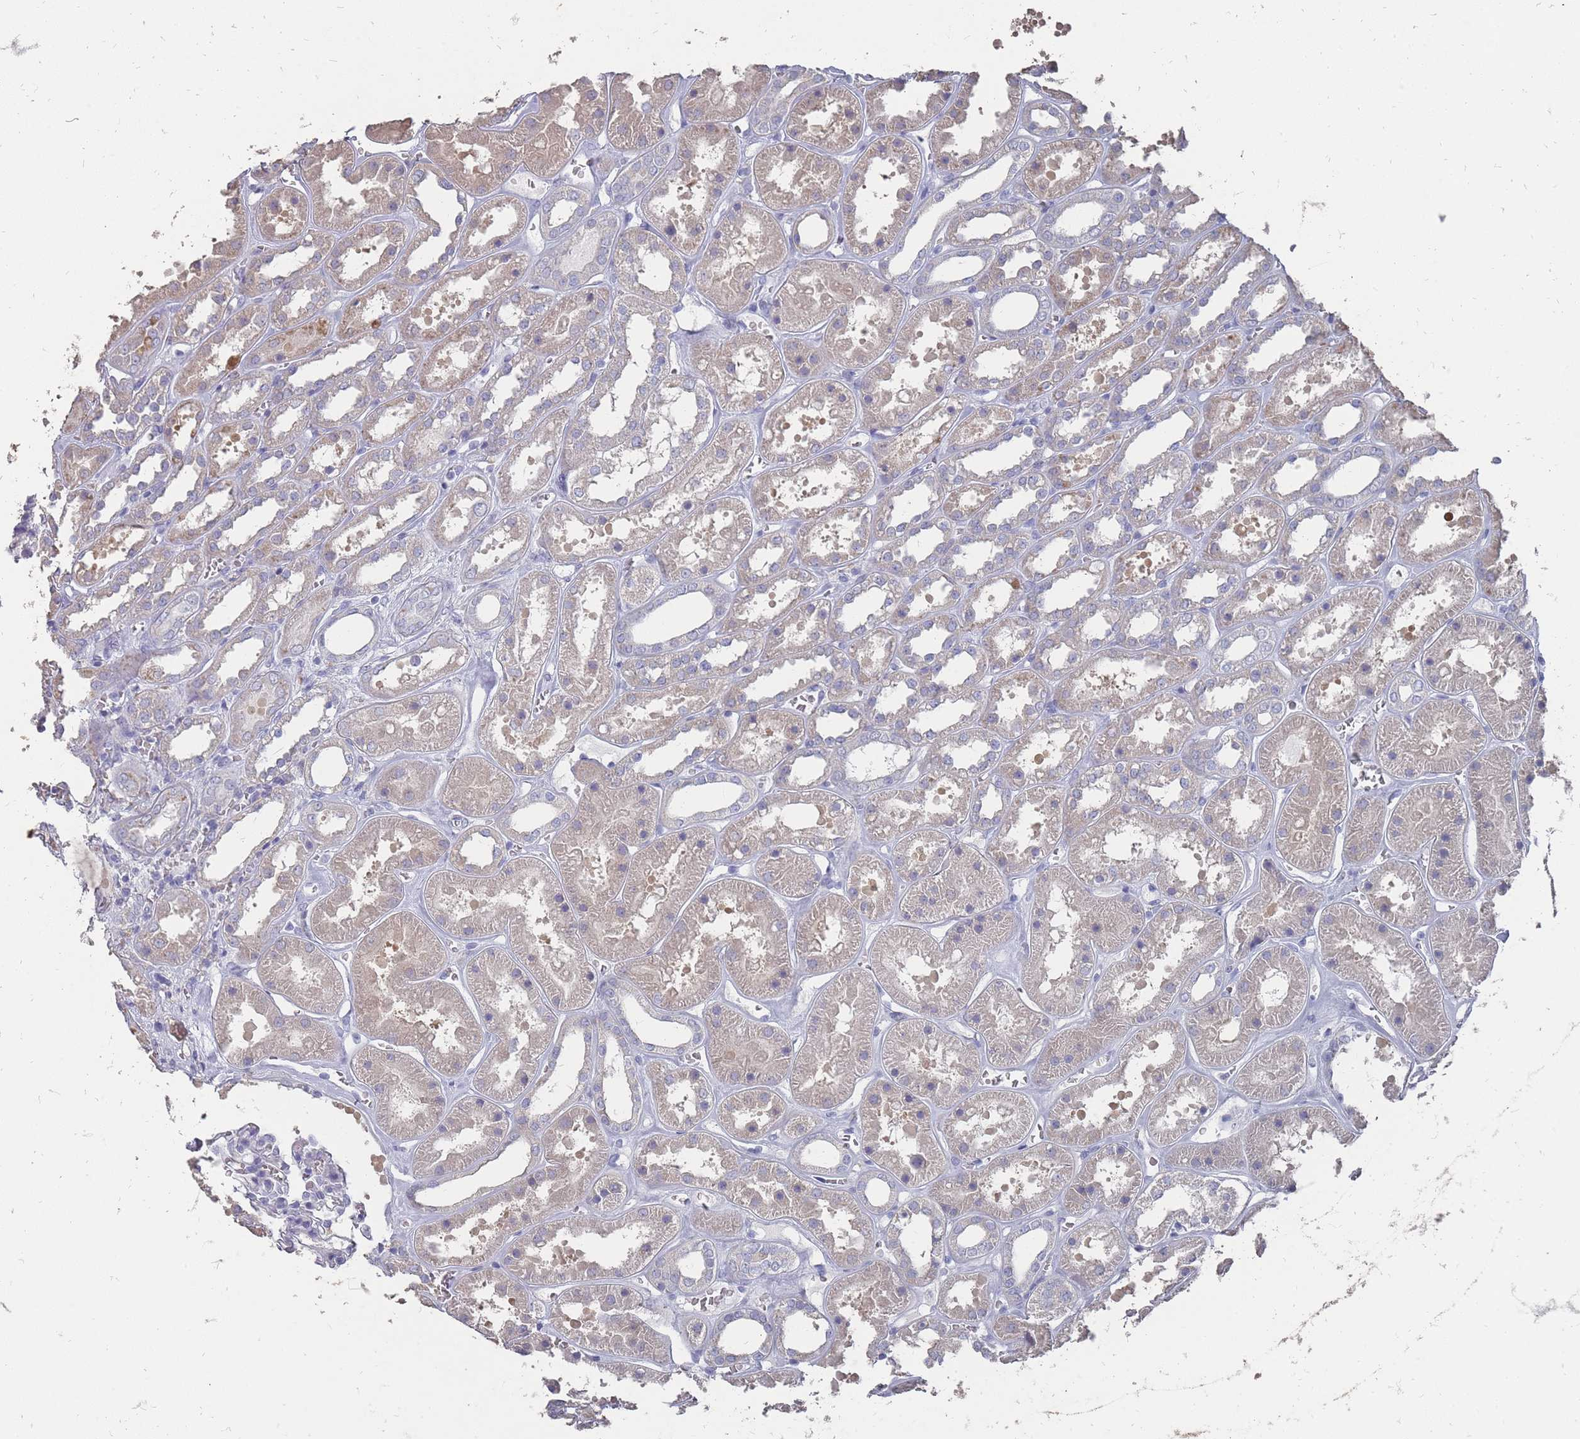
{"staining": {"intensity": "negative", "quantity": "none", "location": "none"}, "tissue": "kidney", "cell_type": "Cells in glomeruli", "image_type": "normal", "snomed": [{"axis": "morphology", "description": "Normal tissue, NOS"}, {"axis": "topography", "description": "Kidney"}], "caption": "The immunohistochemistry image has no significant expression in cells in glomeruli of kidney.", "gene": "OTULINL", "patient": {"sex": "female", "age": 41}}